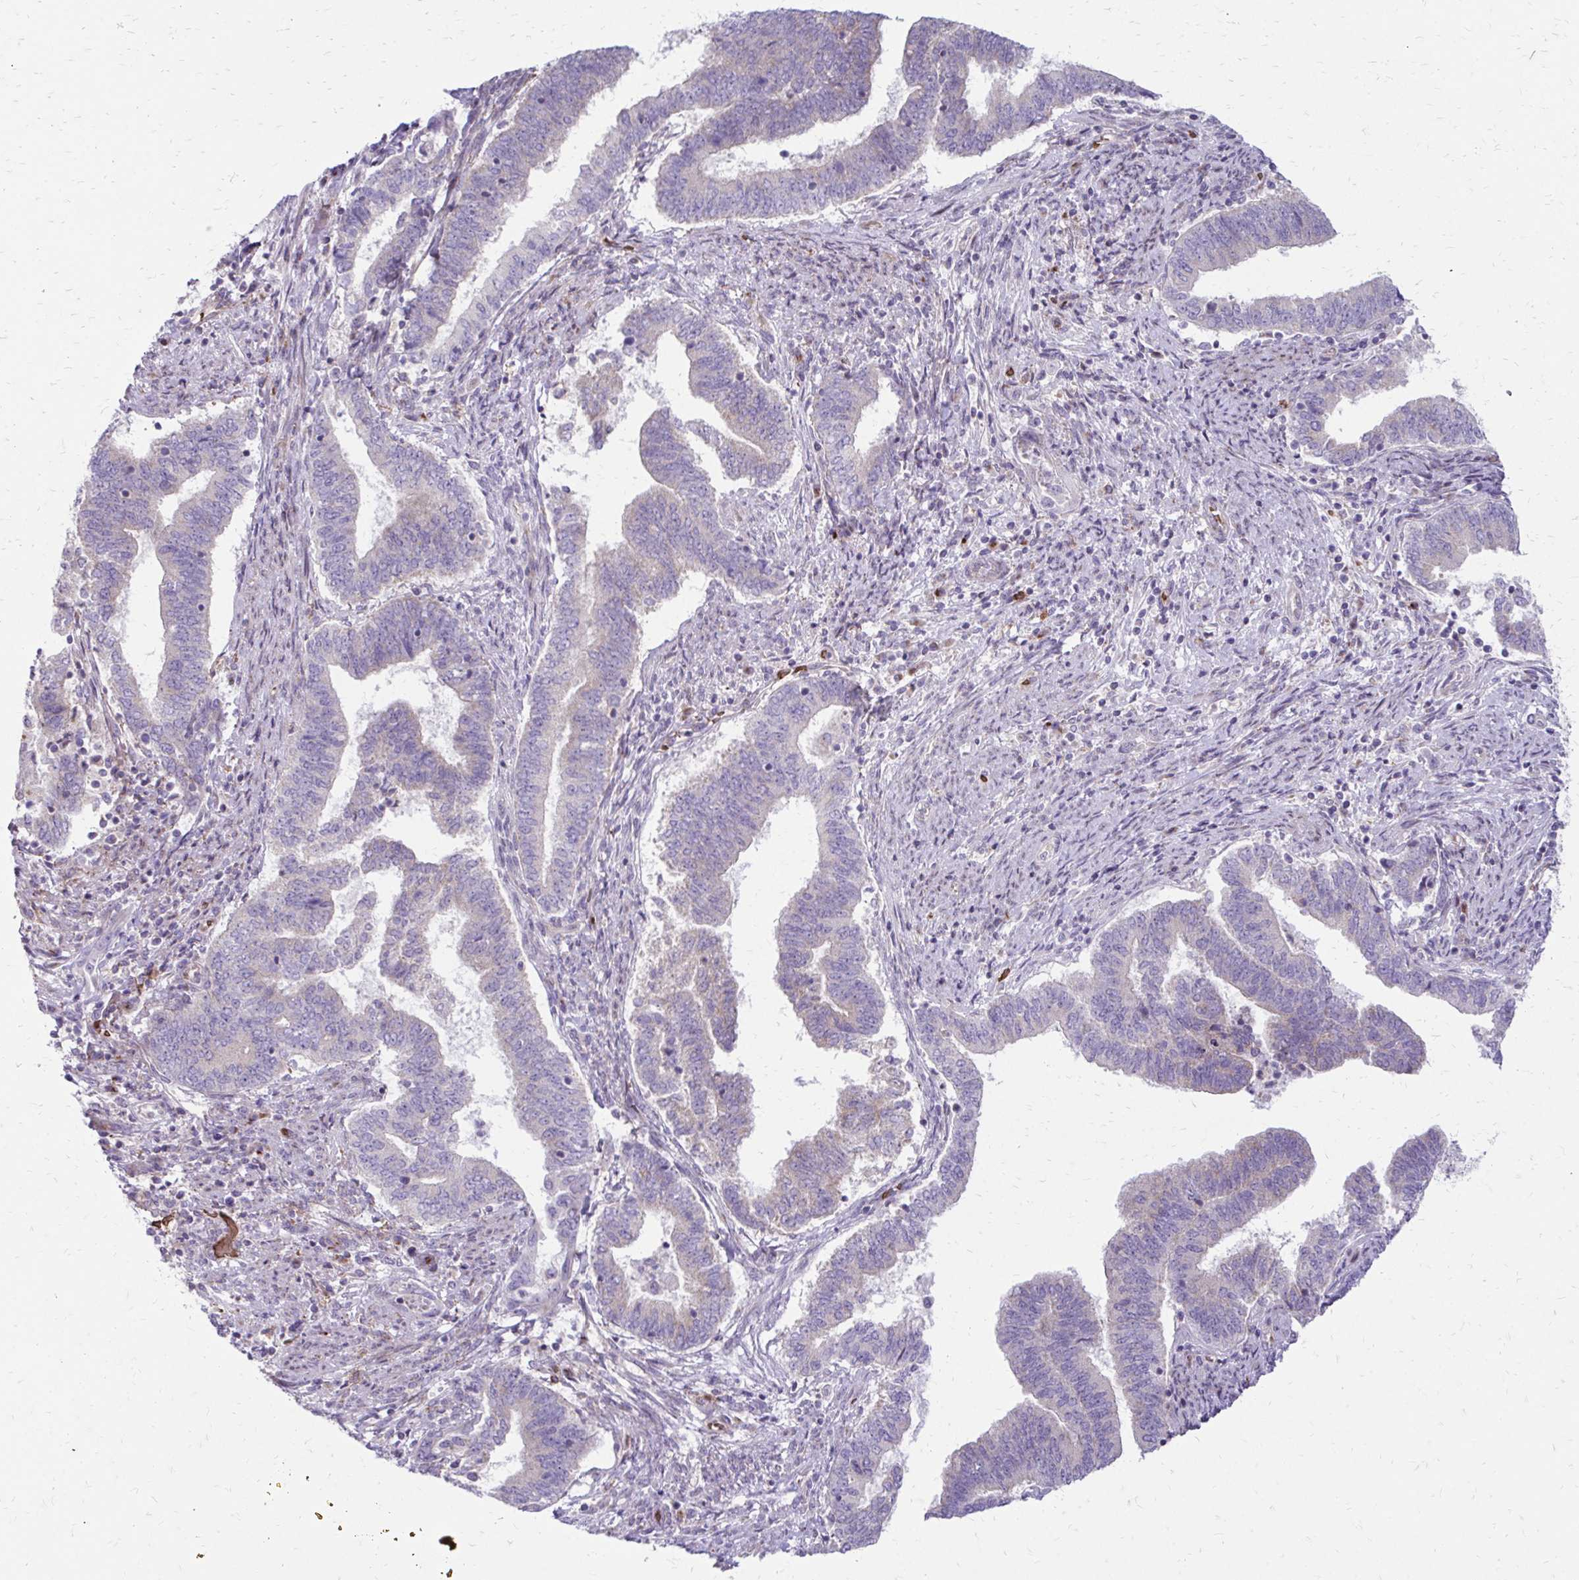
{"staining": {"intensity": "negative", "quantity": "none", "location": "none"}, "tissue": "endometrial cancer", "cell_type": "Tumor cells", "image_type": "cancer", "snomed": [{"axis": "morphology", "description": "Adenocarcinoma, NOS"}, {"axis": "topography", "description": "Endometrium"}], "caption": "Immunohistochemical staining of human endometrial cancer shows no significant positivity in tumor cells. (DAB immunohistochemistry (IHC) visualized using brightfield microscopy, high magnification).", "gene": "FUNDC2", "patient": {"sex": "female", "age": 65}}